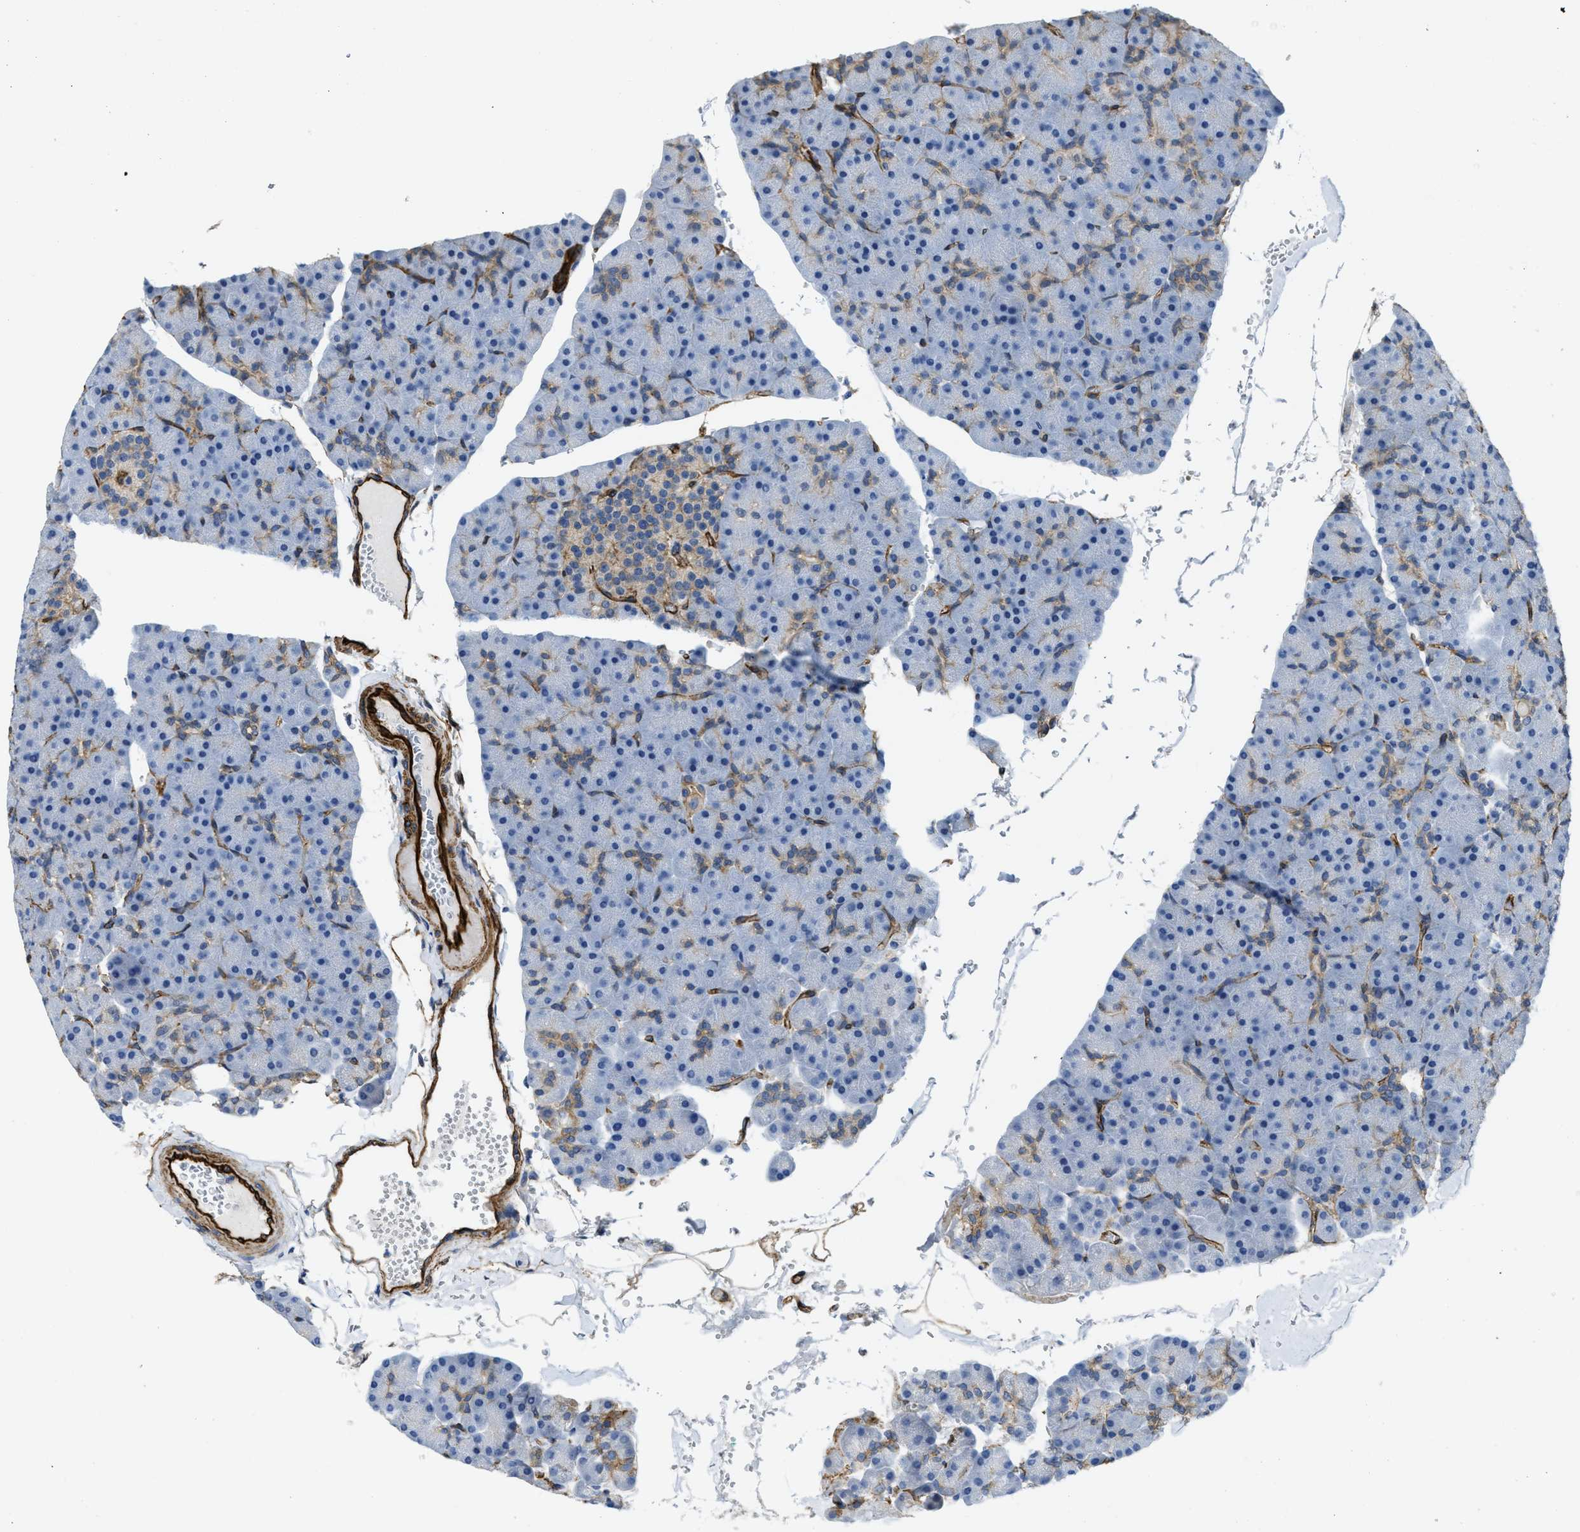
{"staining": {"intensity": "moderate", "quantity": "<25%", "location": "cytoplasmic/membranous"}, "tissue": "pancreas", "cell_type": "Exocrine glandular cells", "image_type": "normal", "snomed": [{"axis": "morphology", "description": "Normal tissue, NOS"}, {"axis": "topography", "description": "Pancreas"}], "caption": "DAB (3,3'-diaminobenzidine) immunohistochemical staining of normal pancreas shows moderate cytoplasmic/membranous protein expression in approximately <25% of exocrine glandular cells. The staining was performed using DAB (3,3'-diaminobenzidine), with brown indicating positive protein expression. Nuclei are stained blue with hematoxylin.", "gene": "NAB1", "patient": {"sex": "male", "age": 35}}